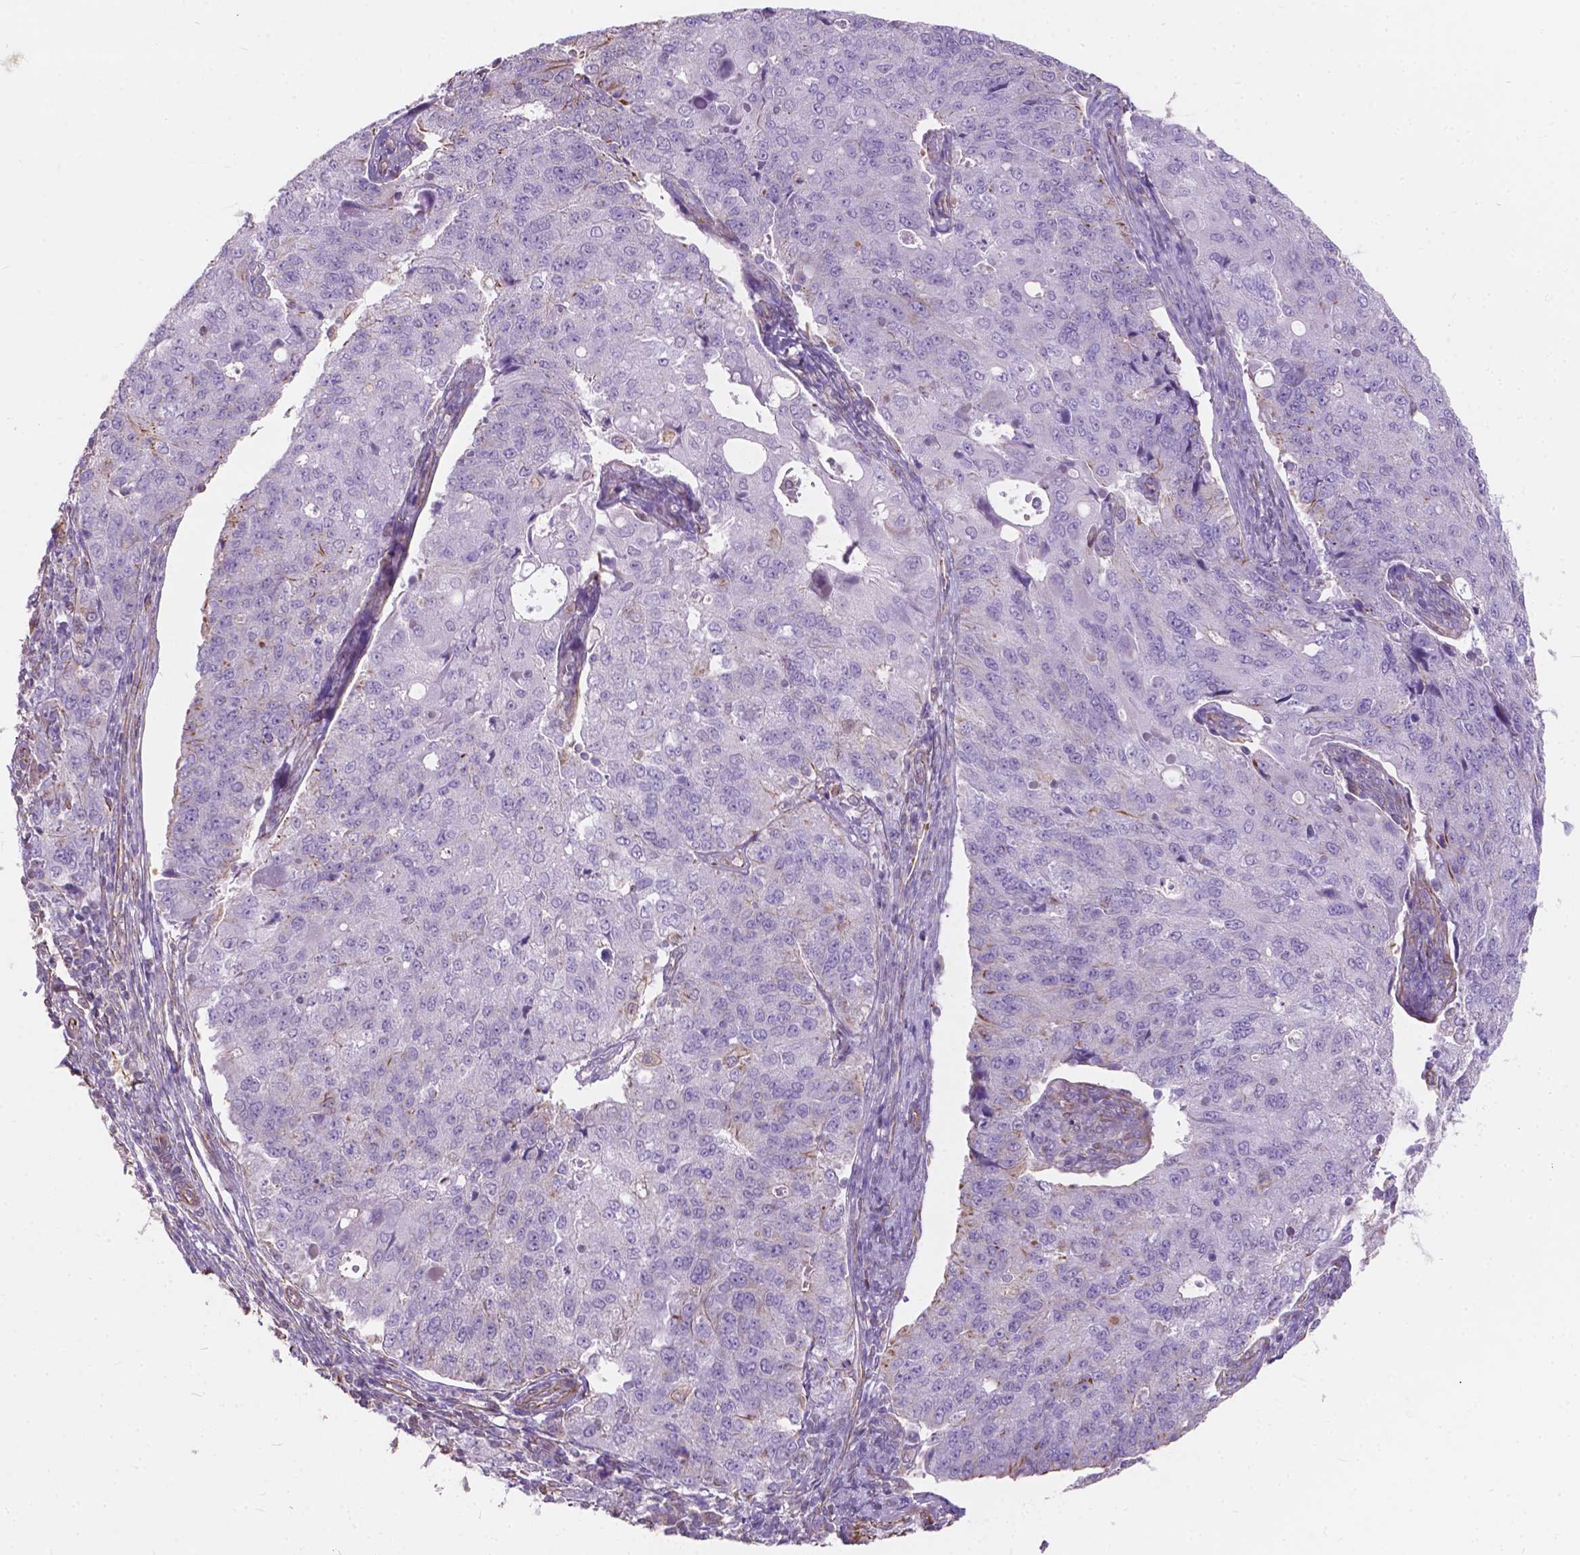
{"staining": {"intensity": "negative", "quantity": "none", "location": "none"}, "tissue": "endometrial cancer", "cell_type": "Tumor cells", "image_type": "cancer", "snomed": [{"axis": "morphology", "description": "Adenocarcinoma, NOS"}, {"axis": "topography", "description": "Endometrium"}], "caption": "IHC of adenocarcinoma (endometrial) displays no positivity in tumor cells.", "gene": "AMOT", "patient": {"sex": "female", "age": 43}}